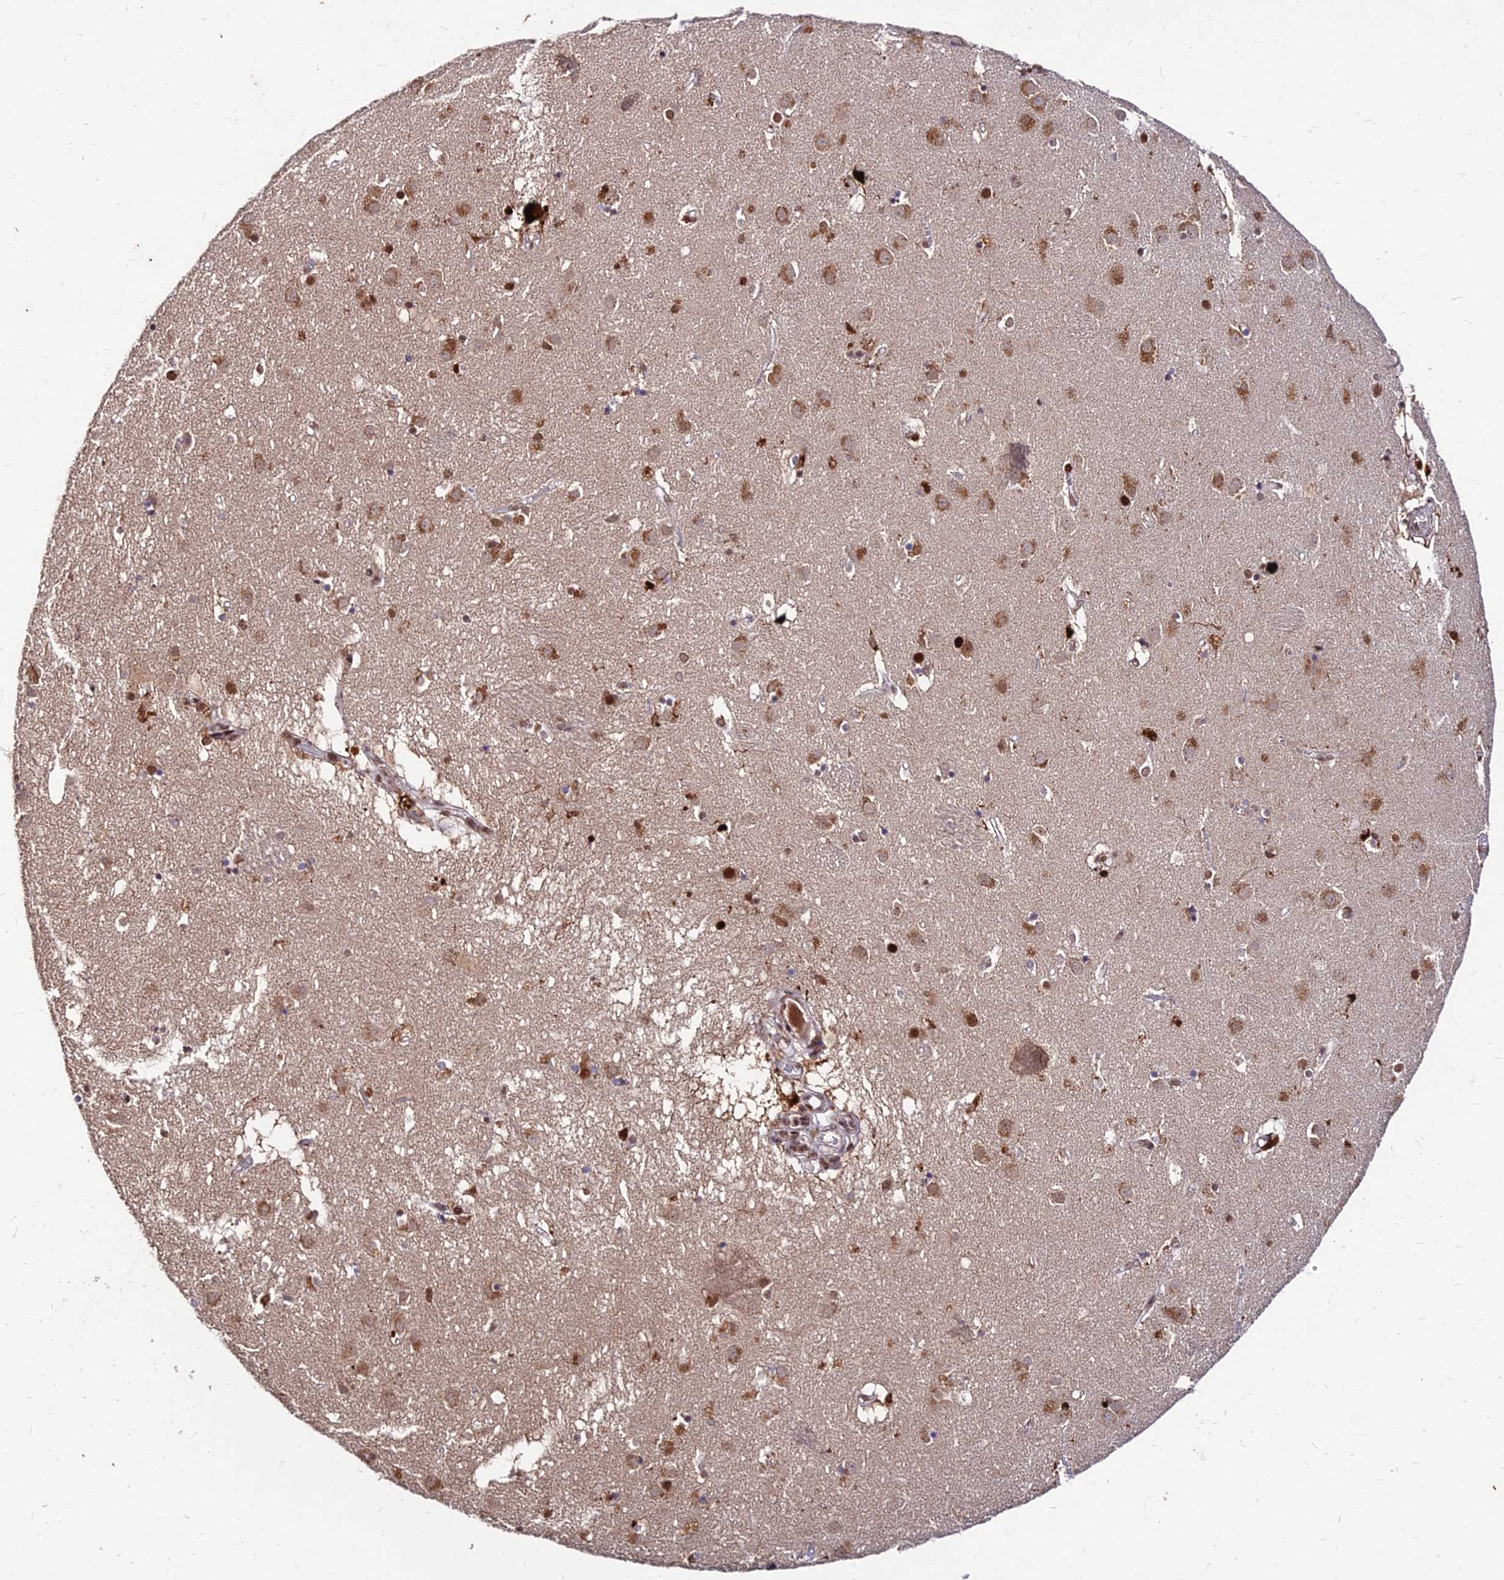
{"staining": {"intensity": "moderate", "quantity": "<25%", "location": "nuclear"}, "tissue": "caudate", "cell_type": "Glial cells", "image_type": "normal", "snomed": [{"axis": "morphology", "description": "Normal tissue, NOS"}, {"axis": "topography", "description": "Lateral ventricle wall"}], "caption": "High-power microscopy captured an immunohistochemistry photomicrograph of benign caudate, revealing moderate nuclear expression in approximately <25% of glial cells. Using DAB (3,3'-diaminobenzidine) (brown) and hematoxylin (blue) stains, captured at high magnification using brightfield microscopy.", "gene": "ZBED4", "patient": {"sex": "male", "age": 70}}